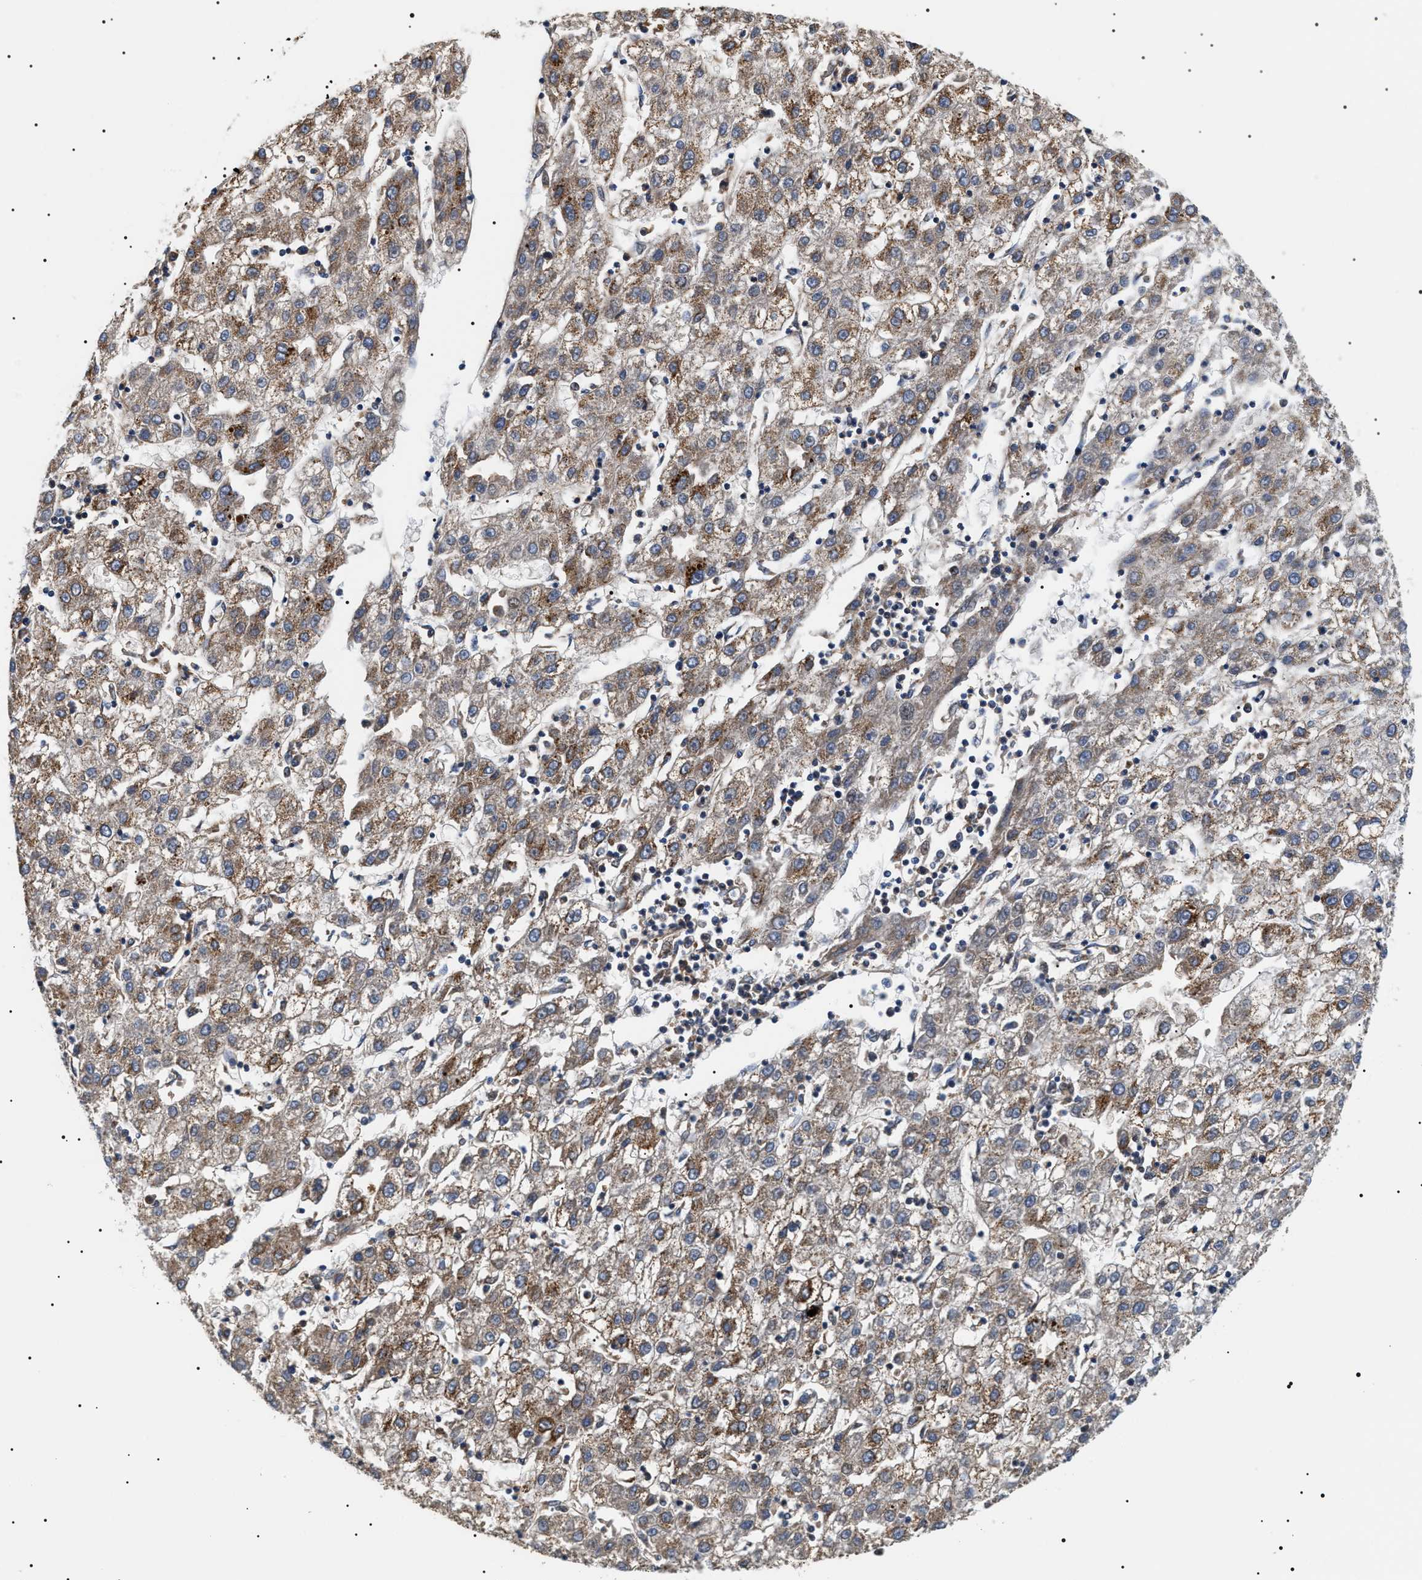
{"staining": {"intensity": "moderate", "quantity": ">75%", "location": "cytoplasmic/membranous"}, "tissue": "liver cancer", "cell_type": "Tumor cells", "image_type": "cancer", "snomed": [{"axis": "morphology", "description": "Carcinoma, Hepatocellular, NOS"}, {"axis": "topography", "description": "Liver"}], "caption": "A brown stain labels moderate cytoplasmic/membranous positivity of a protein in hepatocellular carcinoma (liver) tumor cells.", "gene": "OXSM", "patient": {"sex": "male", "age": 72}}